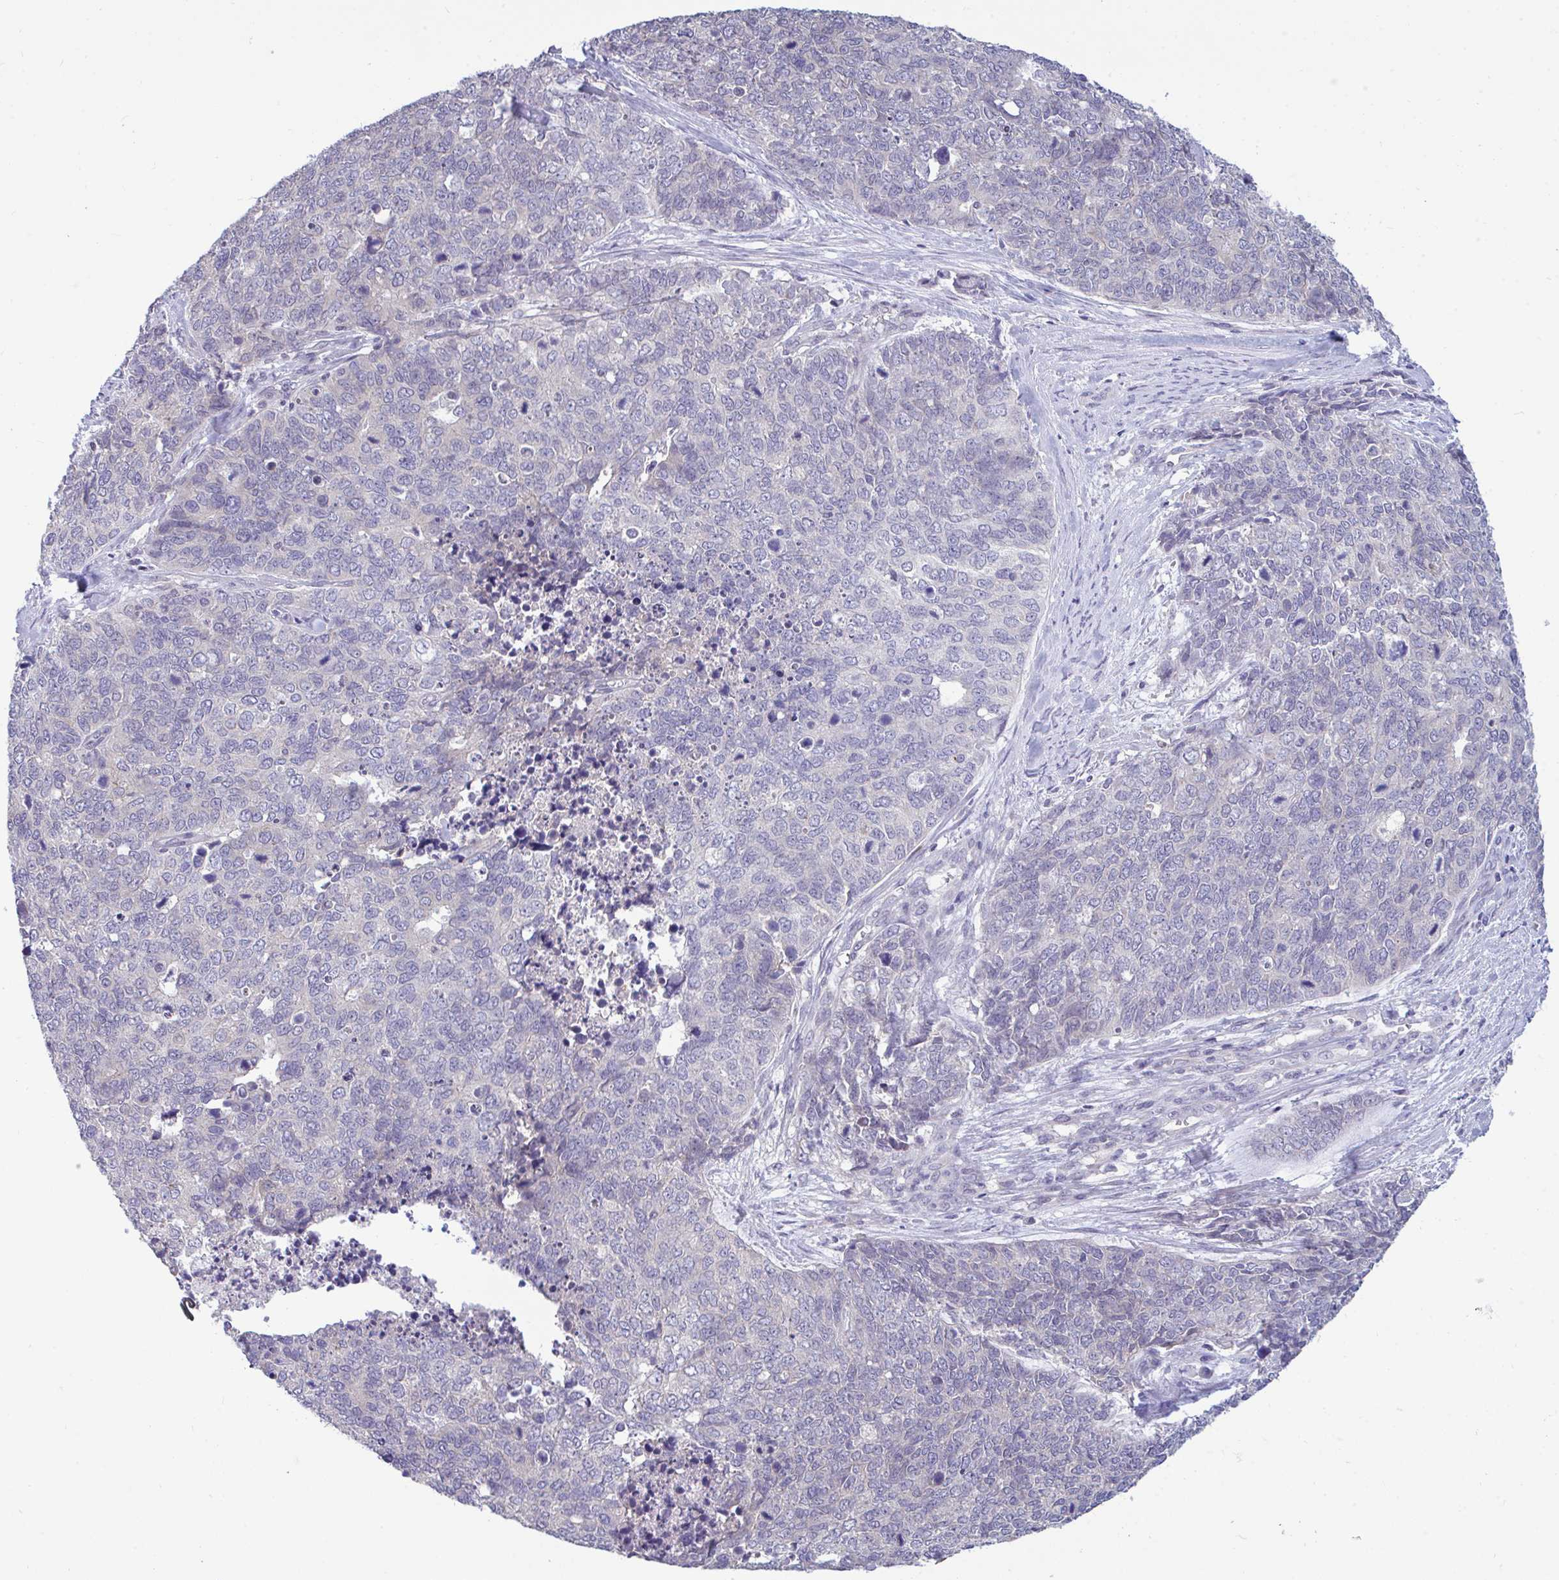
{"staining": {"intensity": "negative", "quantity": "none", "location": "none"}, "tissue": "cervical cancer", "cell_type": "Tumor cells", "image_type": "cancer", "snomed": [{"axis": "morphology", "description": "Adenocarcinoma, NOS"}, {"axis": "topography", "description": "Cervix"}], "caption": "Human cervical cancer stained for a protein using immunohistochemistry shows no staining in tumor cells.", "gene": "PIGK", "patient": {"sex": "female", "age": 63}}